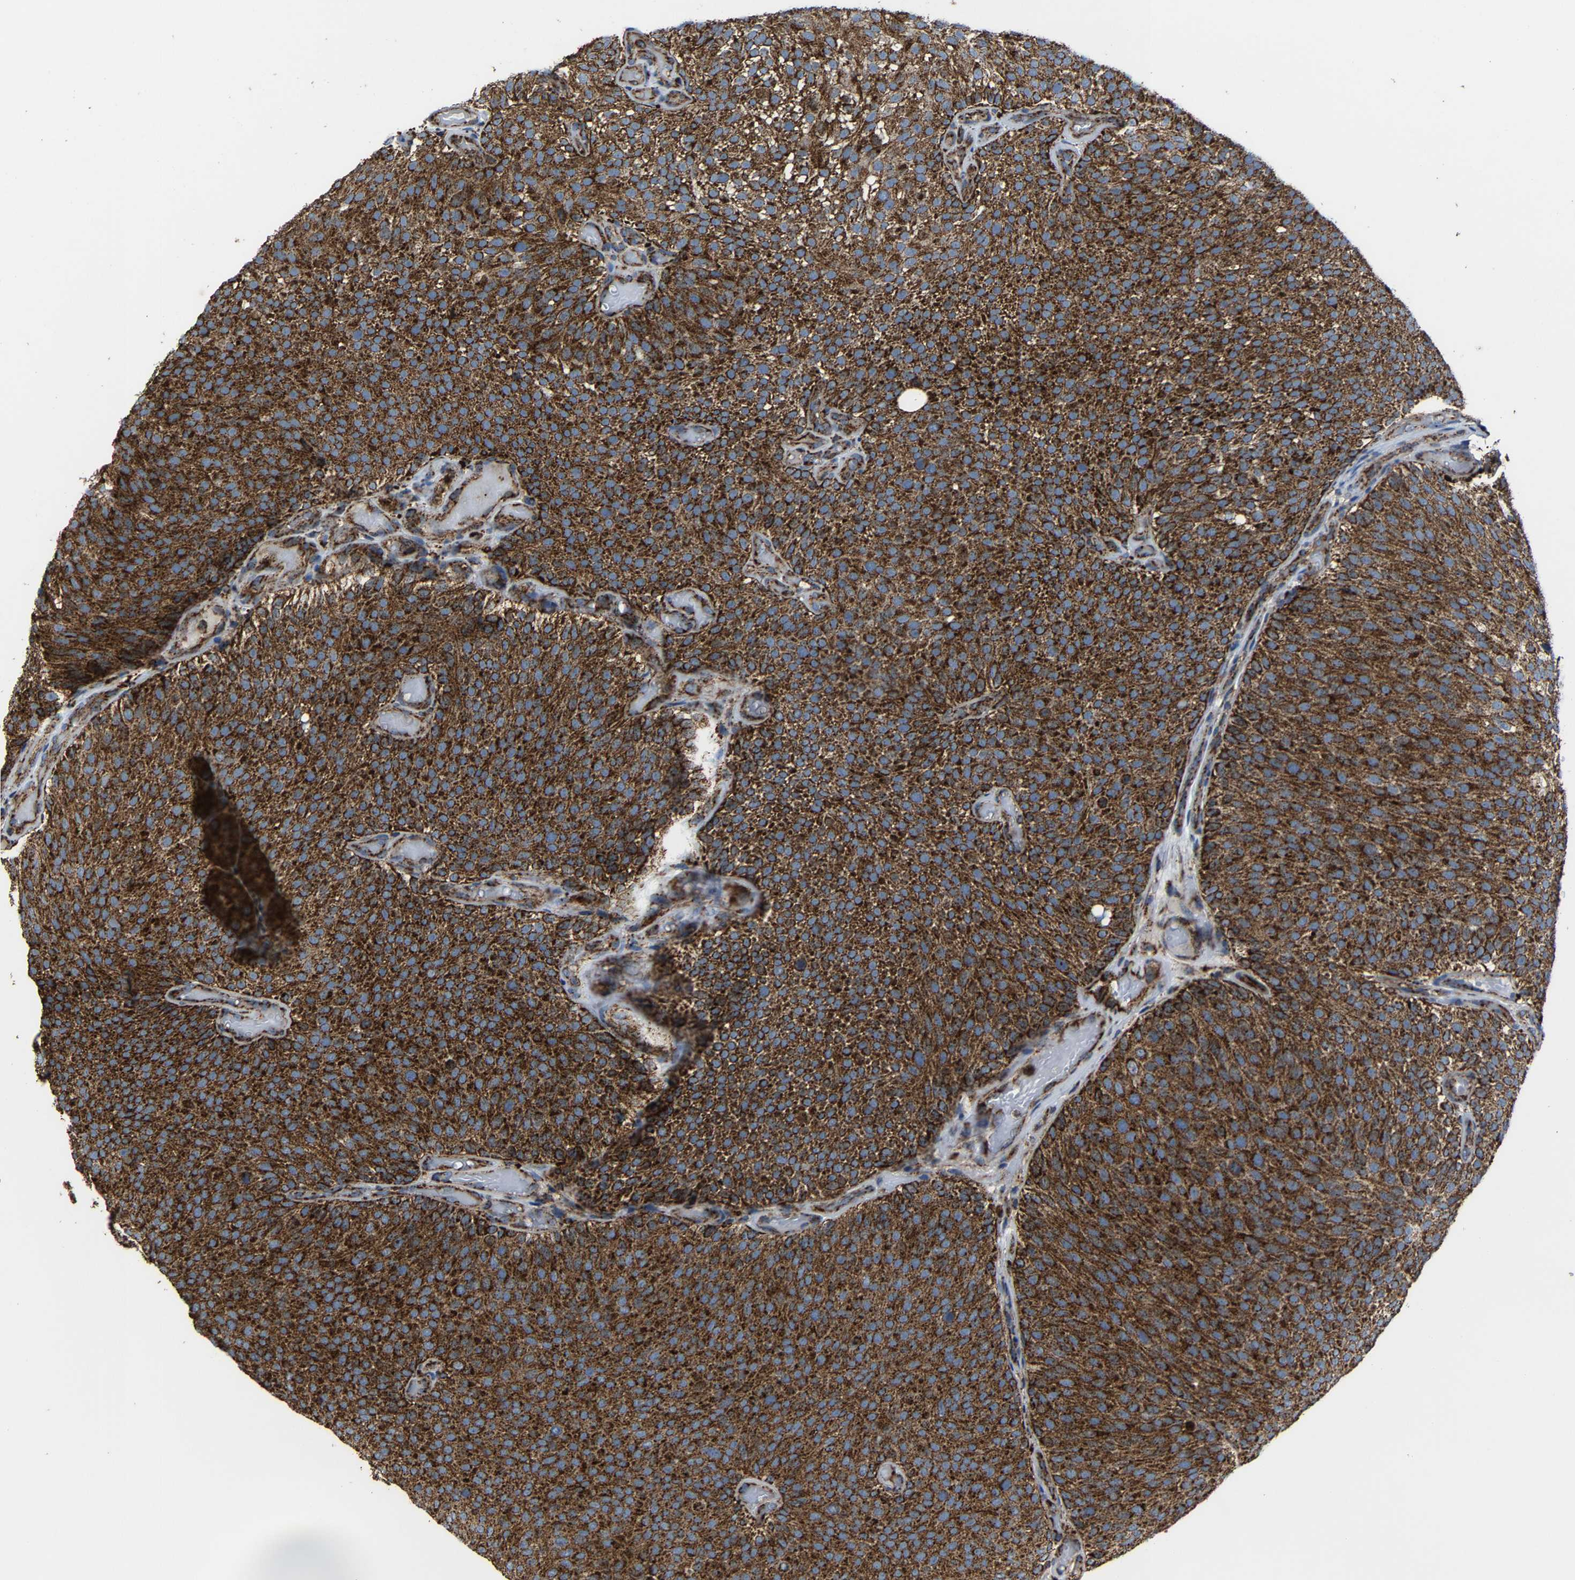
{"staining": {"intensity": "strong", "quantity": ">75%", "location": "cytoplasmic/membranous"}, "tissue": "urothelial cancer", "cell_type": "Tumor cells", "image_type": "cancer", "snomed": [{"axis": "morphology", "description": "Urothelial carcinoma, Low grade"}, {"axis": "topography", "description": "Urinary bladder"}], "caption": "Urothelial carcinoma (low-grade) stained for a protein (brown) demonstrates strong cytoplasmic/membranous positive staining in about >75% of tumor cells.", "gene": "NDUFV3", "patient": {"sex": "male", "age": 78}}